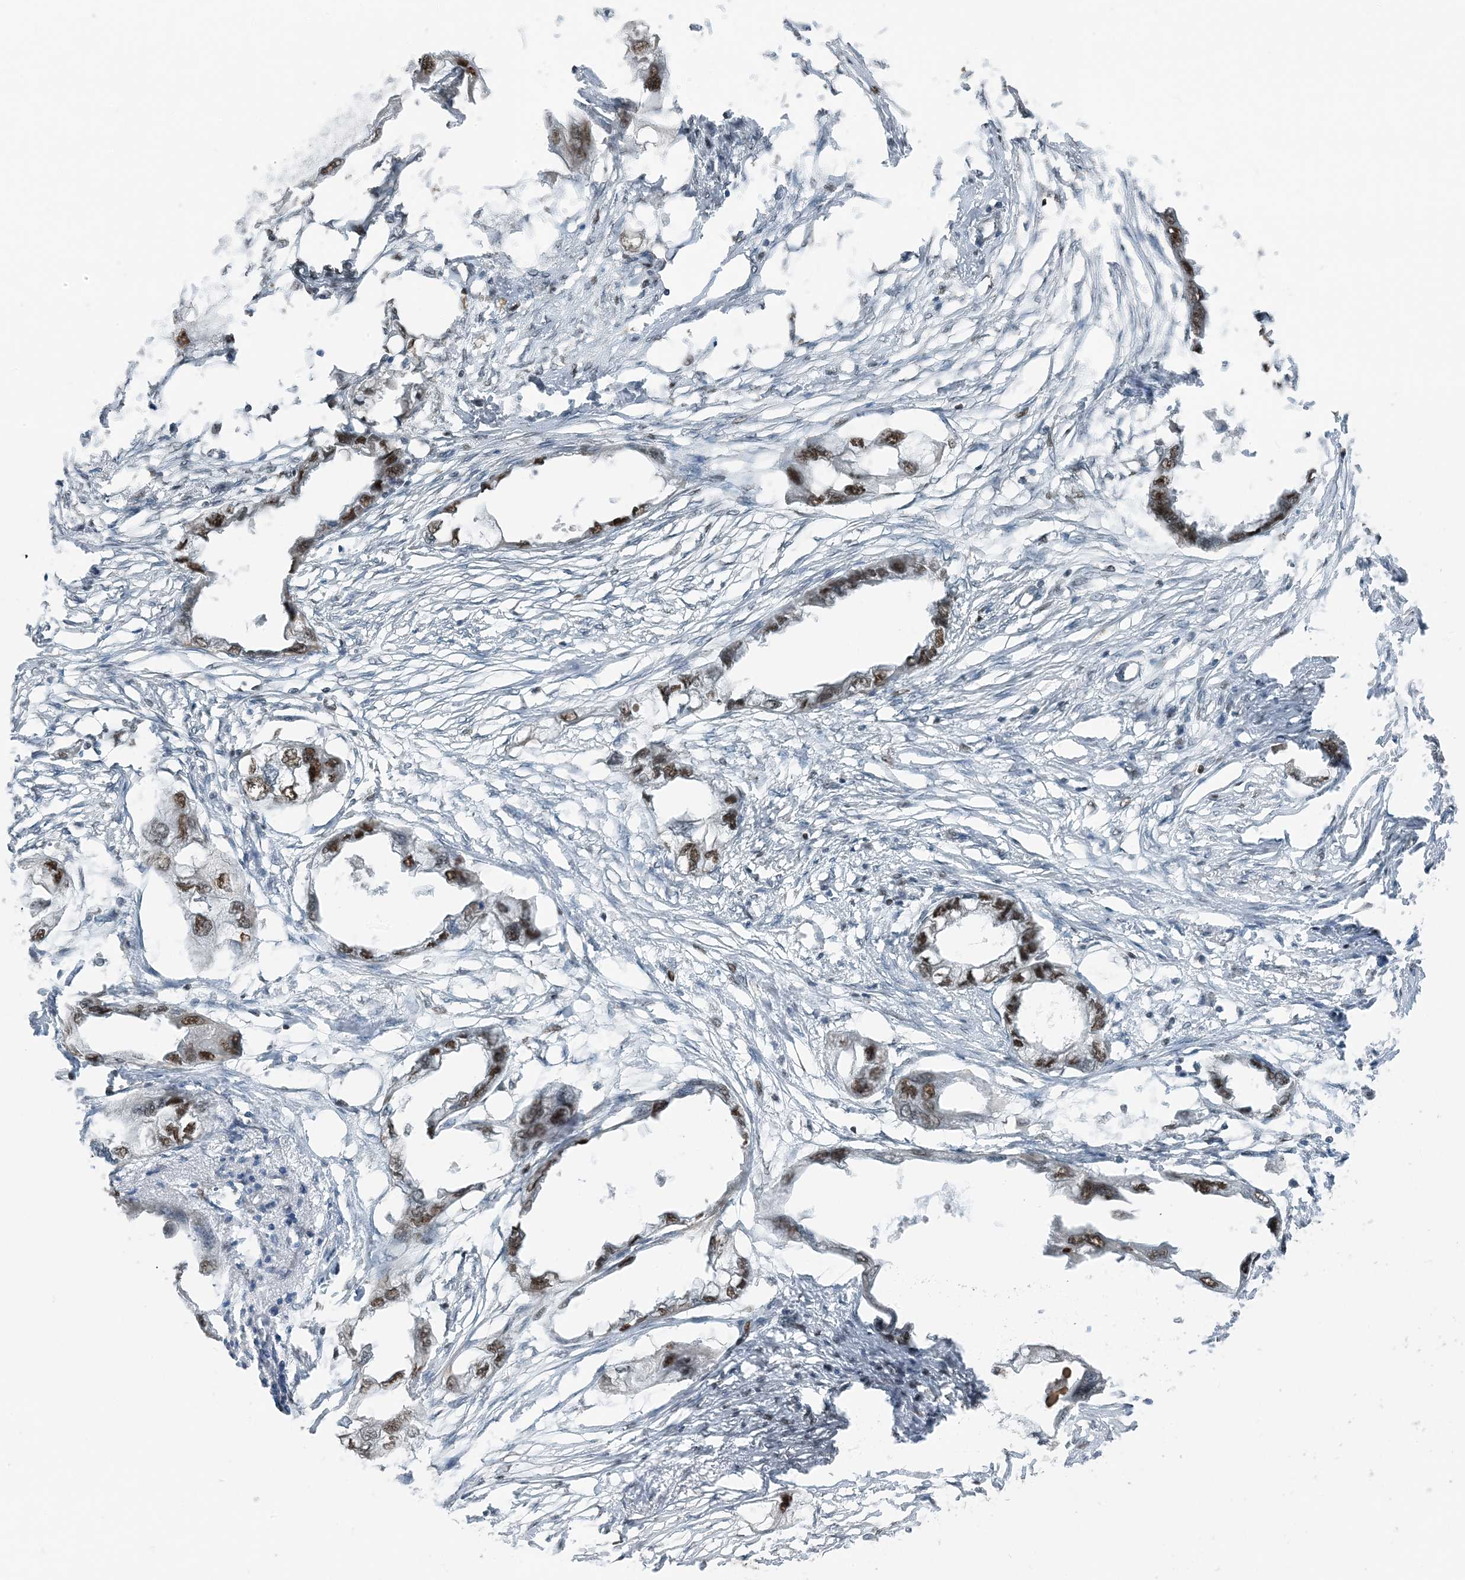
{"staining": {"intensity": "moderate", "quantity": "25%-75%", "location": "nuclear"}, "tissue": "endometrial cancer", "cell_type": "Tumor cells", "image_type": "cancer", "snomed": [{"axis": "morphology", "description": "Adenocarcinoma, NOS"}, {"axis": "morphology", "description": "Adenocarcinoma, metastatic, NOS"}, {"axis": "topography", "description": "Adipose tissue"}, {"axis": "topography", "description": "Endometrium"}], "caption": "Immunohistochemical staining of human endometrial adenocarcinoma displays moderate nuclear protein staining in about 25%-75% of tumor cells. The staining was performed using DAB to visualize the protein expression in brown, while the nuclei were stained in blue with hematoxylin (Magnification: 20x).", "gene": "PILRB", "patient": {"sex": "female", "age": 67}}